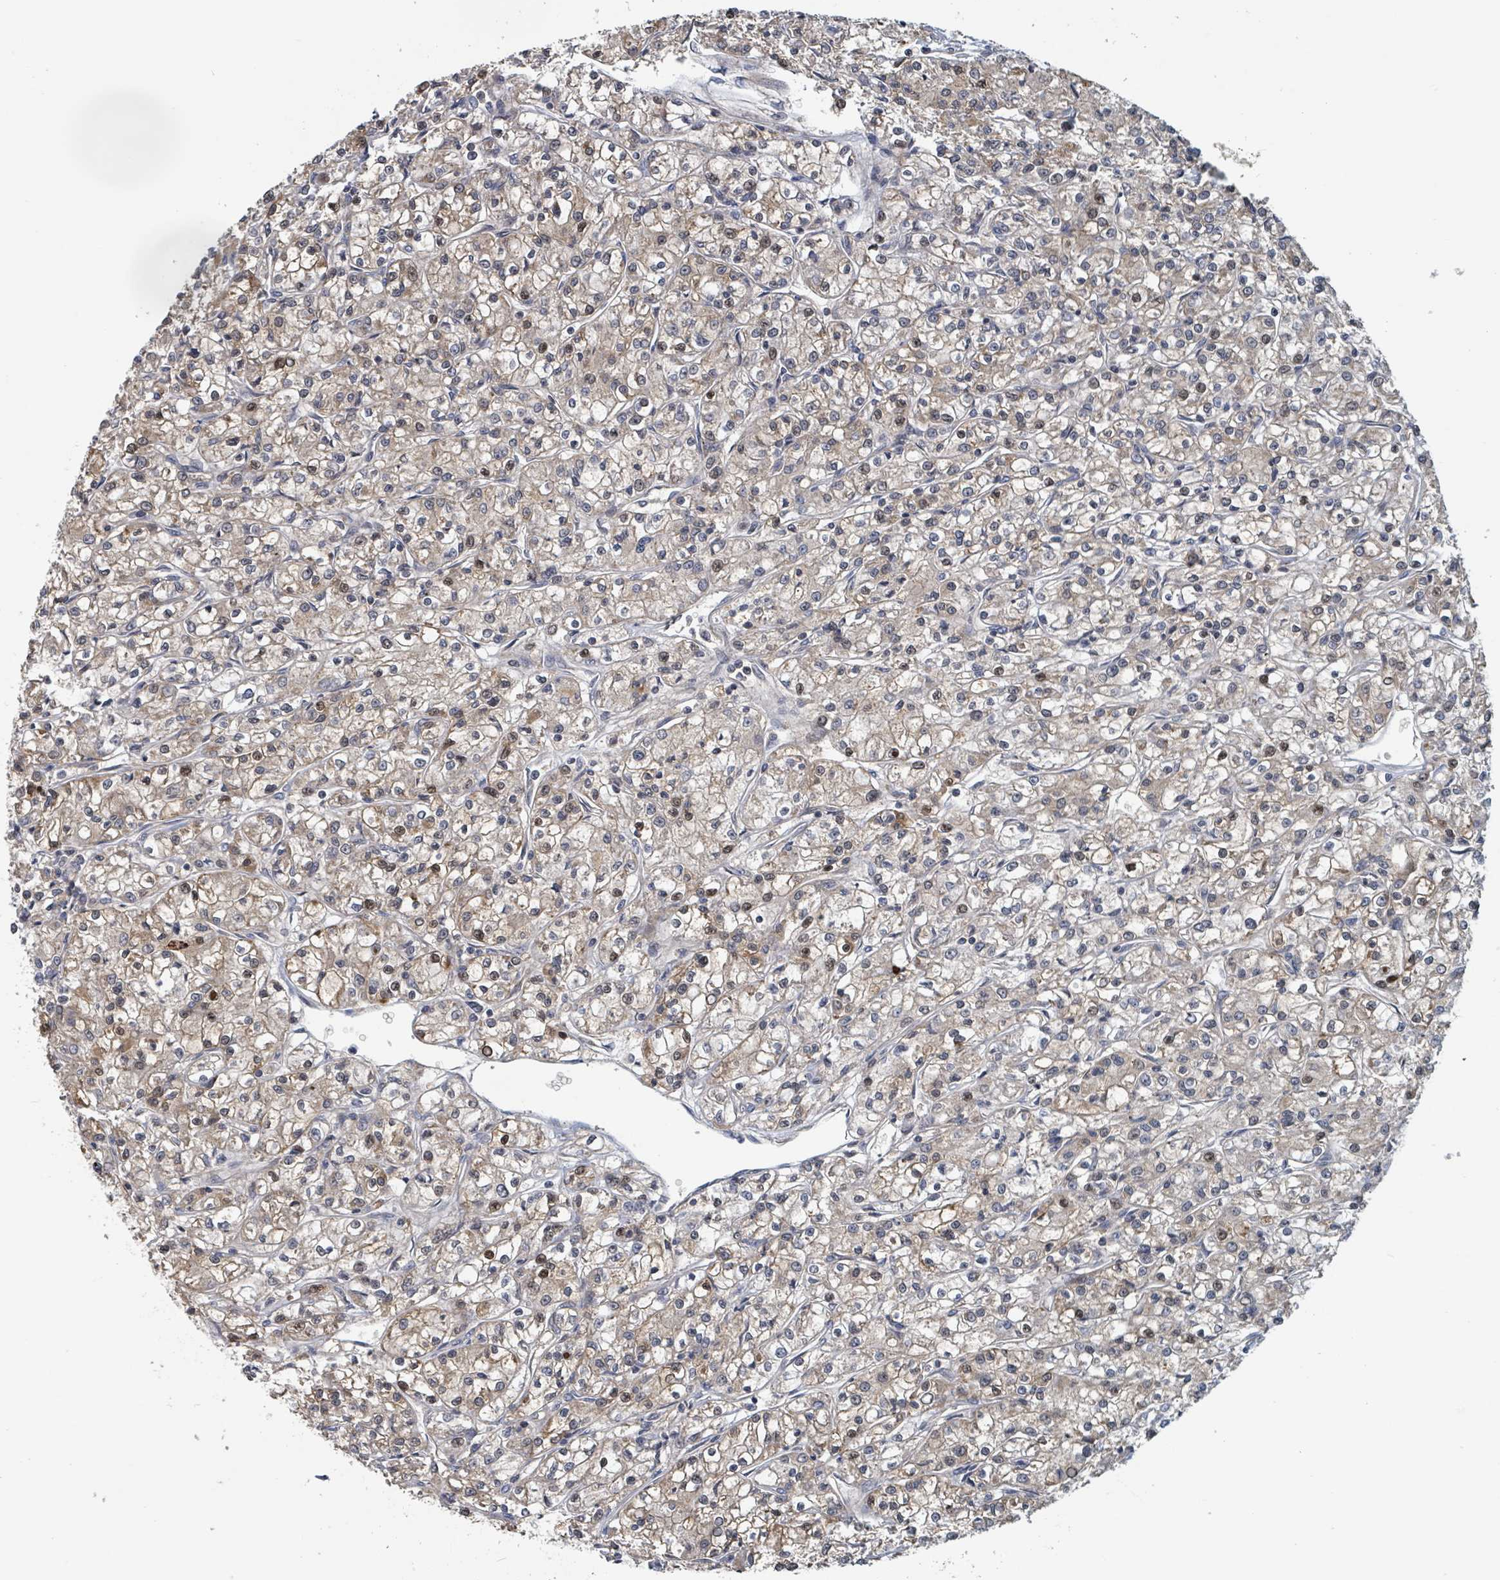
{"staining": {"intensity": "moderate", "quantity": "25%-75%", "location": "cytoplasmic/membranous,nuclear"}, "tissue": "renal cancer", "cell_type": "Tumor cells", "image_type": "cancer", "snomed": [{"axis": "morphology", "description": "Adenocarcinoma, NOS"}, {"axis": "topography", "description": "Kidney"}], "caption": "Renal adenocarcinoma tissue shows moderate cytoplasmic/membranous and nuclear expression in about 25%-75% of tumor cells", "gene": "HIVEP1", "patient": {"sex": "female", "age": 59}}